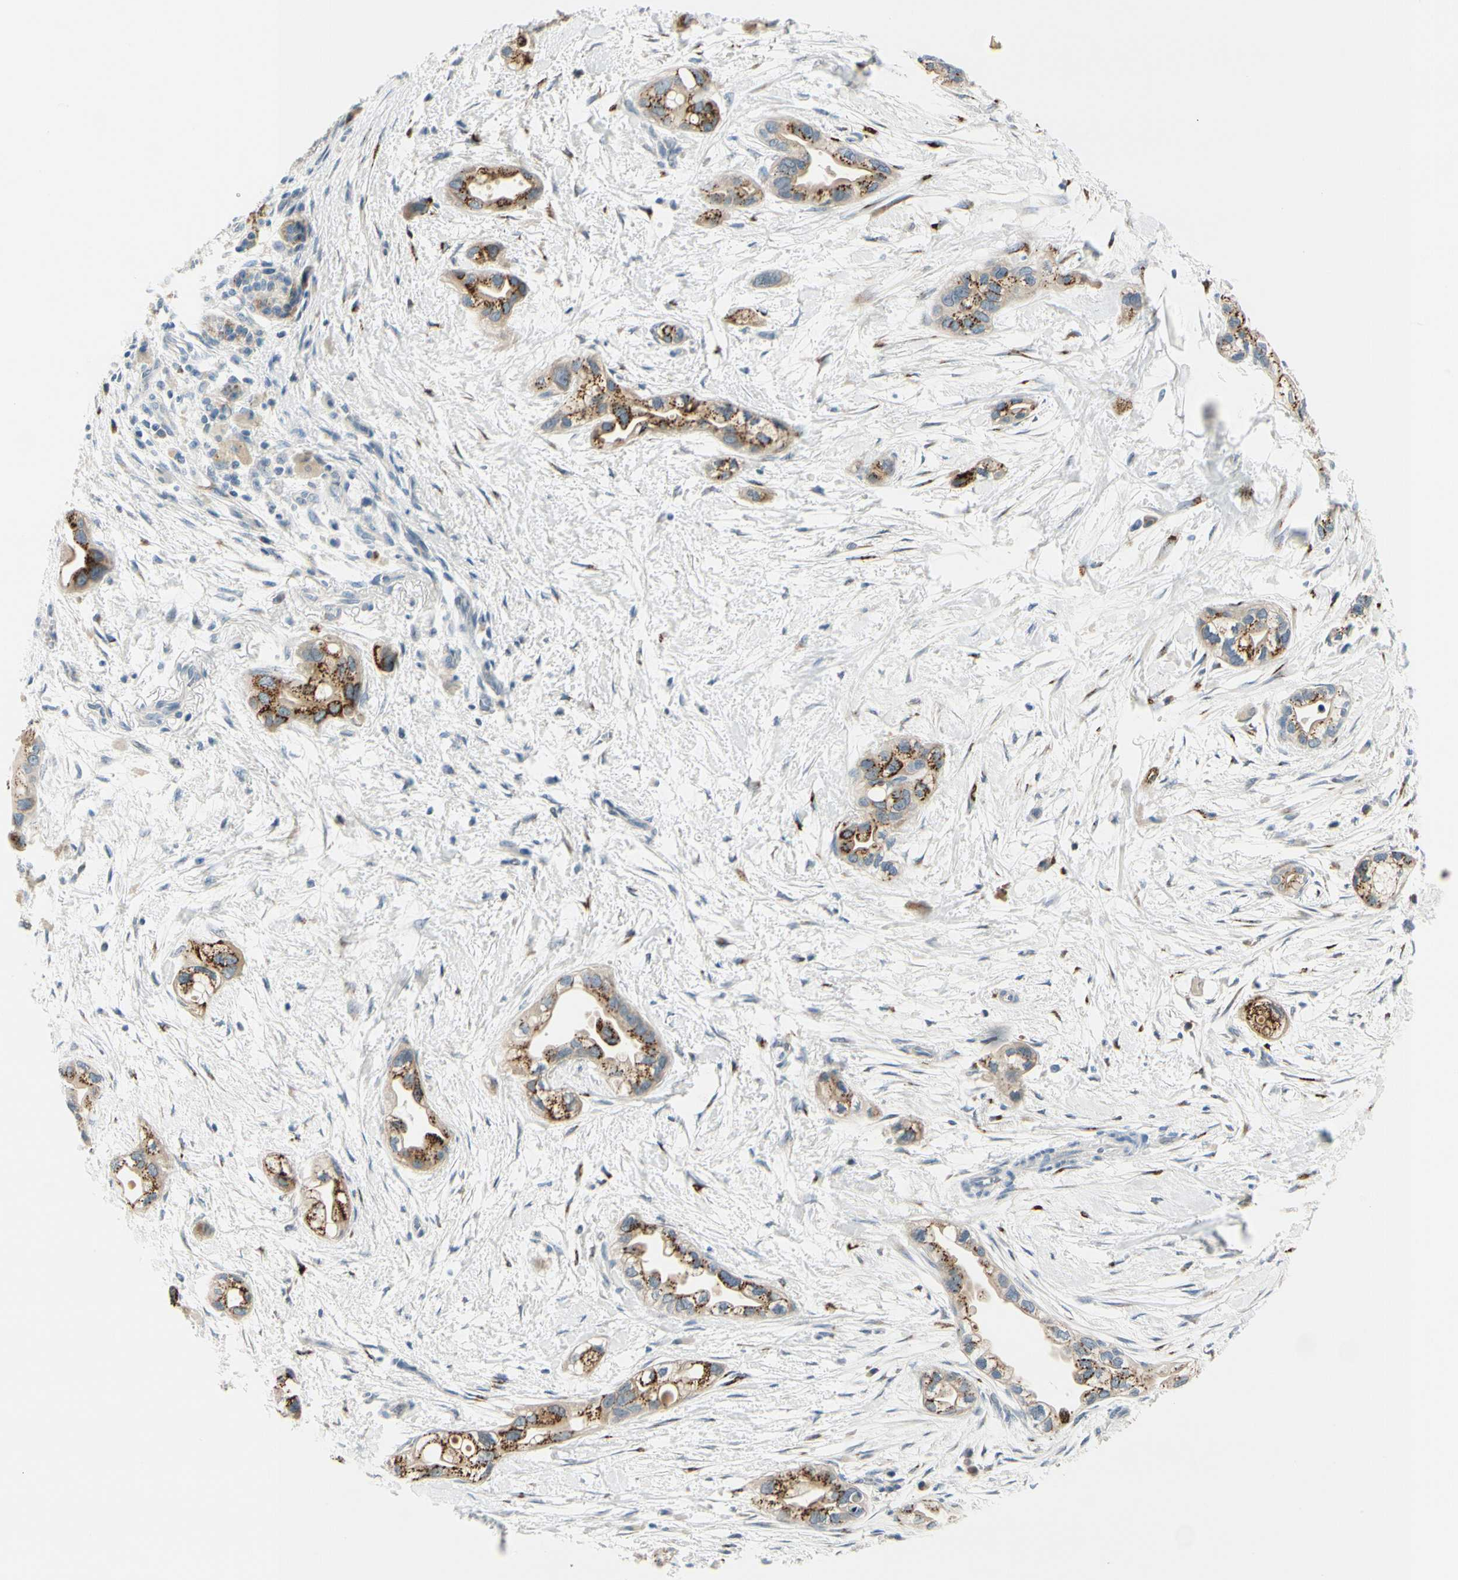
{"staining": {"intensity": "strong", "quantity": ">75%", "location": "cytoplasmic/membranous"}, "tissue": "pancreatic cancer", "cell_type": "Tumor cells", "image_type": "cancer", "snomed": [{"axis": "morphology", "description": "Adenocarcinoma, NOS"}, {"axis": "topography", "description": "Pancreas"}], "caption": "A brown stain labels strong cytoplasmic/membranous expression of a protein in pancreatic cancer (adenocarcinoma) tumor cells. The staining was performed using DAB, with brown indicating positive protein expression. Nuclei are stained blue with hematoxylin.", "gene": "GALNT5", "patient": {"sex": "female", "age": 77}}